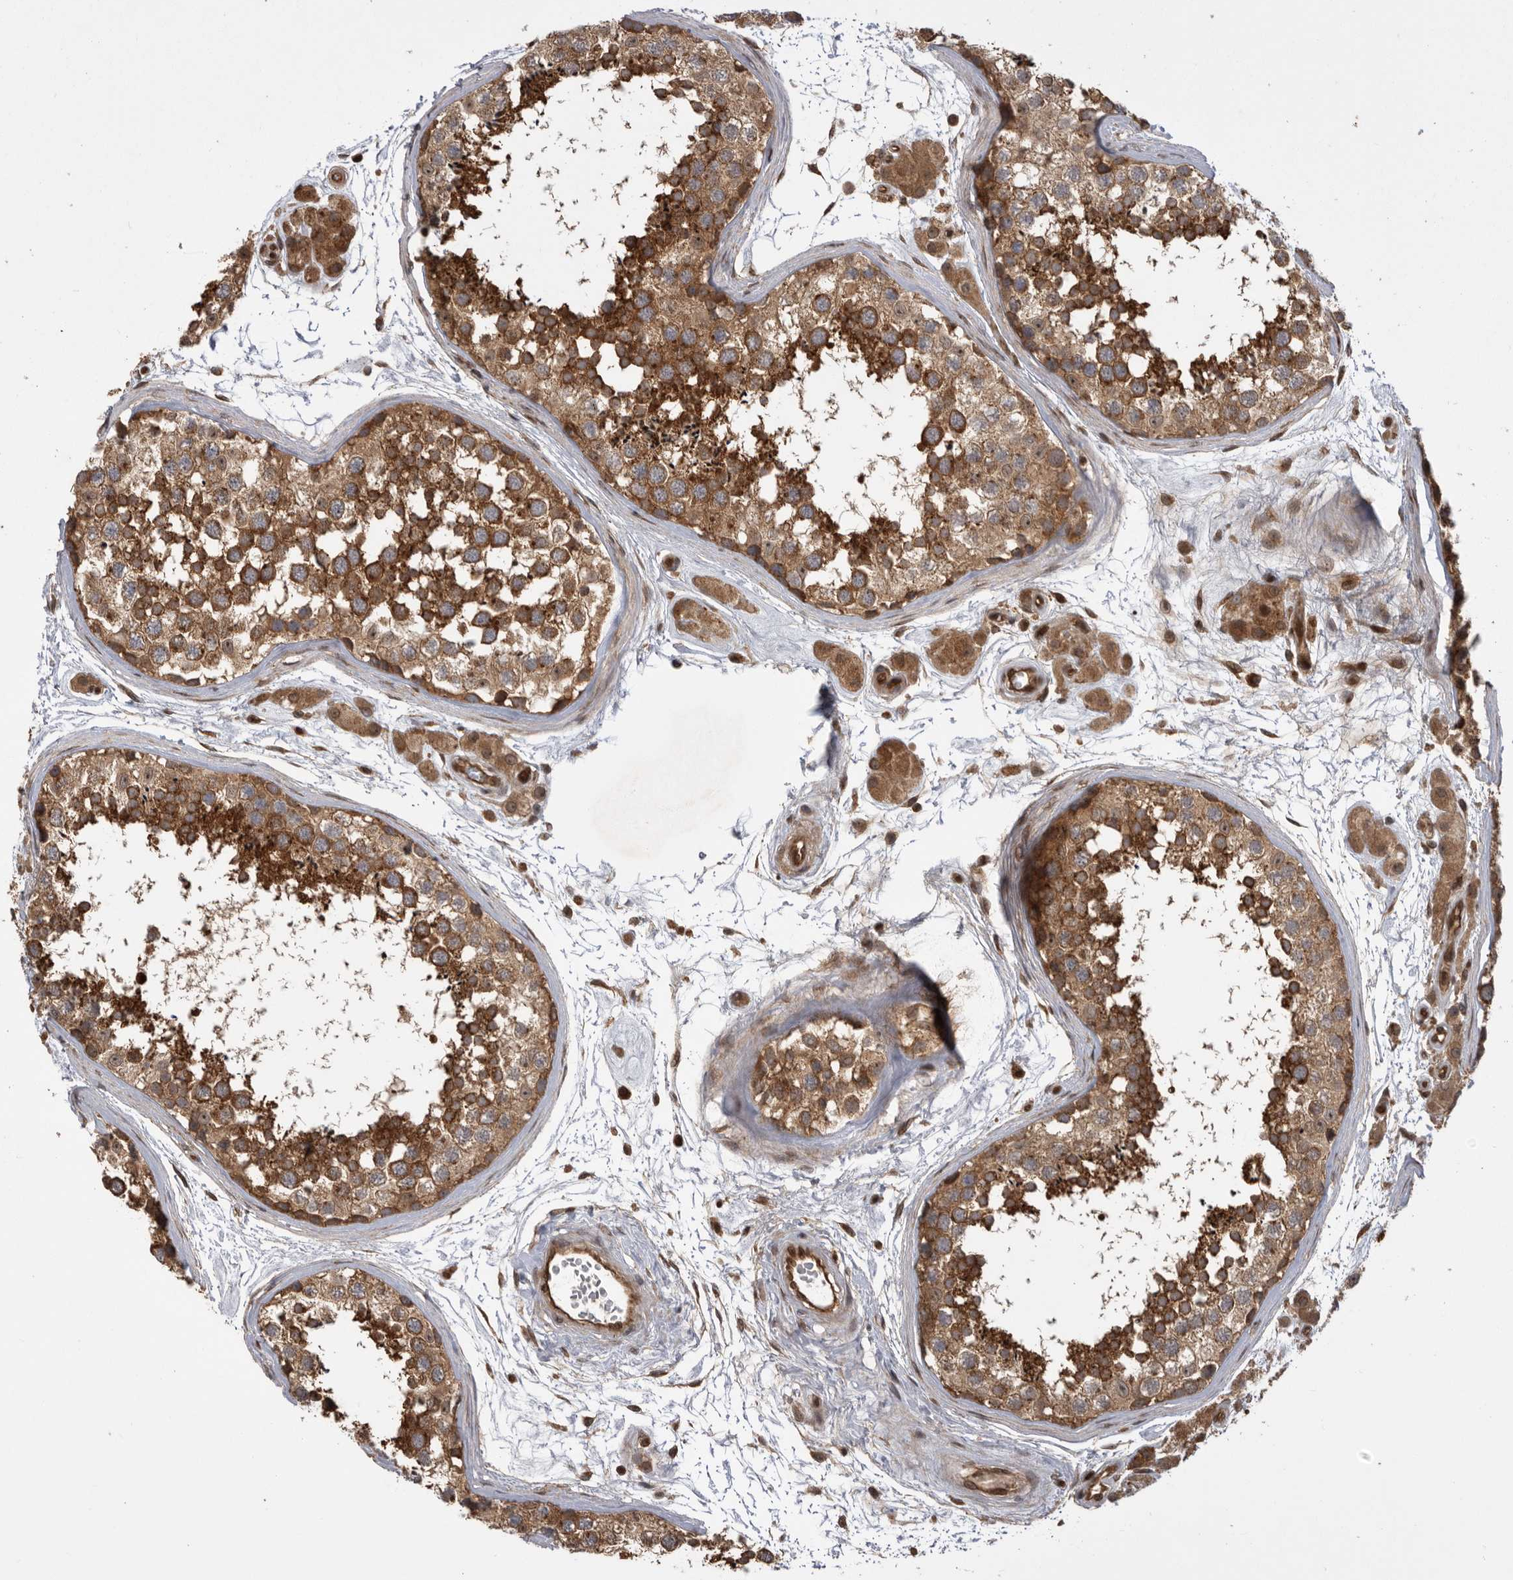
{"staining": {"intensity": "moderate", "quantity": ">75%", "location": "cytoplasmic/membranous"}, "tissue": "testis", "cell_type": "Cells in seminiferous ducts", "image_type": "normal", "snomed": [{"axis": "morphology", "description": "Normal tissue, NOS"}, {"axis": "topography", "description": "Testis"}], "caption": "Brown immunohistochemical staining in benign human testis shows moderate cytoplasmic/membranous expression in approximately >75% of cells in seminiferous ducts.", "gene": "DHDDS", "patient": {"sex": "male", "age": 56}}